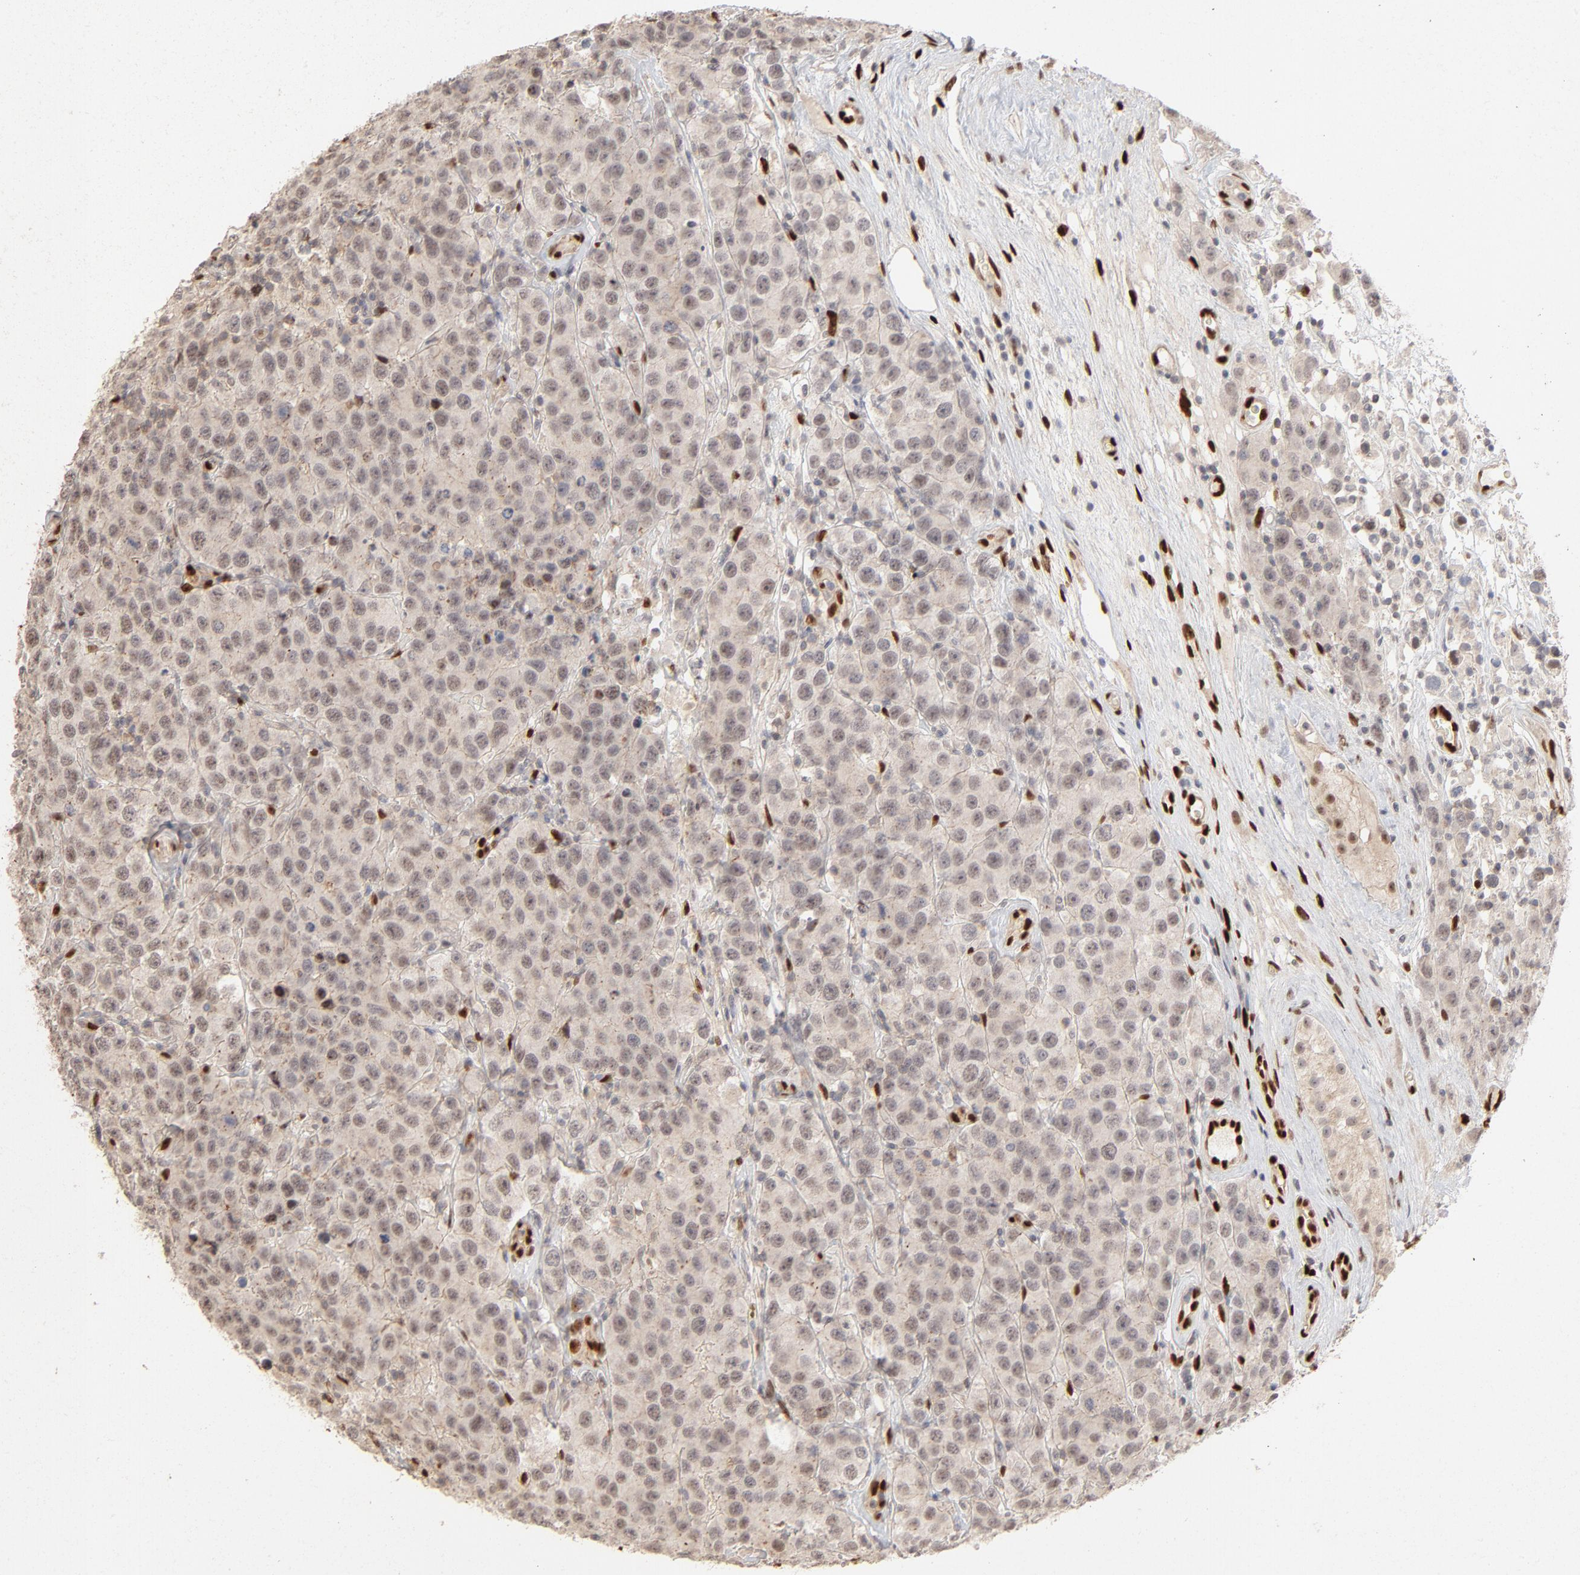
{"staining": {"intensity": "weak", "quantity": "25%-75%", "location": "nuclear"}, "tissue": "testis cancer", "cell_type": "Tumor cells", "image_type": "cancer", "snomed": [{"axis": "morphology", "description": "Seminoma, NOS"}, {"axis": "topography", "description": "Testis"}], "caption": "Approximately 25%-75% of tumor cells in human testis cancer reveal weak nuclear protein staining as visualized by brown immunohistochemical staining.", "gene": "NFIB", "patient": {"sex": "male", "age": 52}}